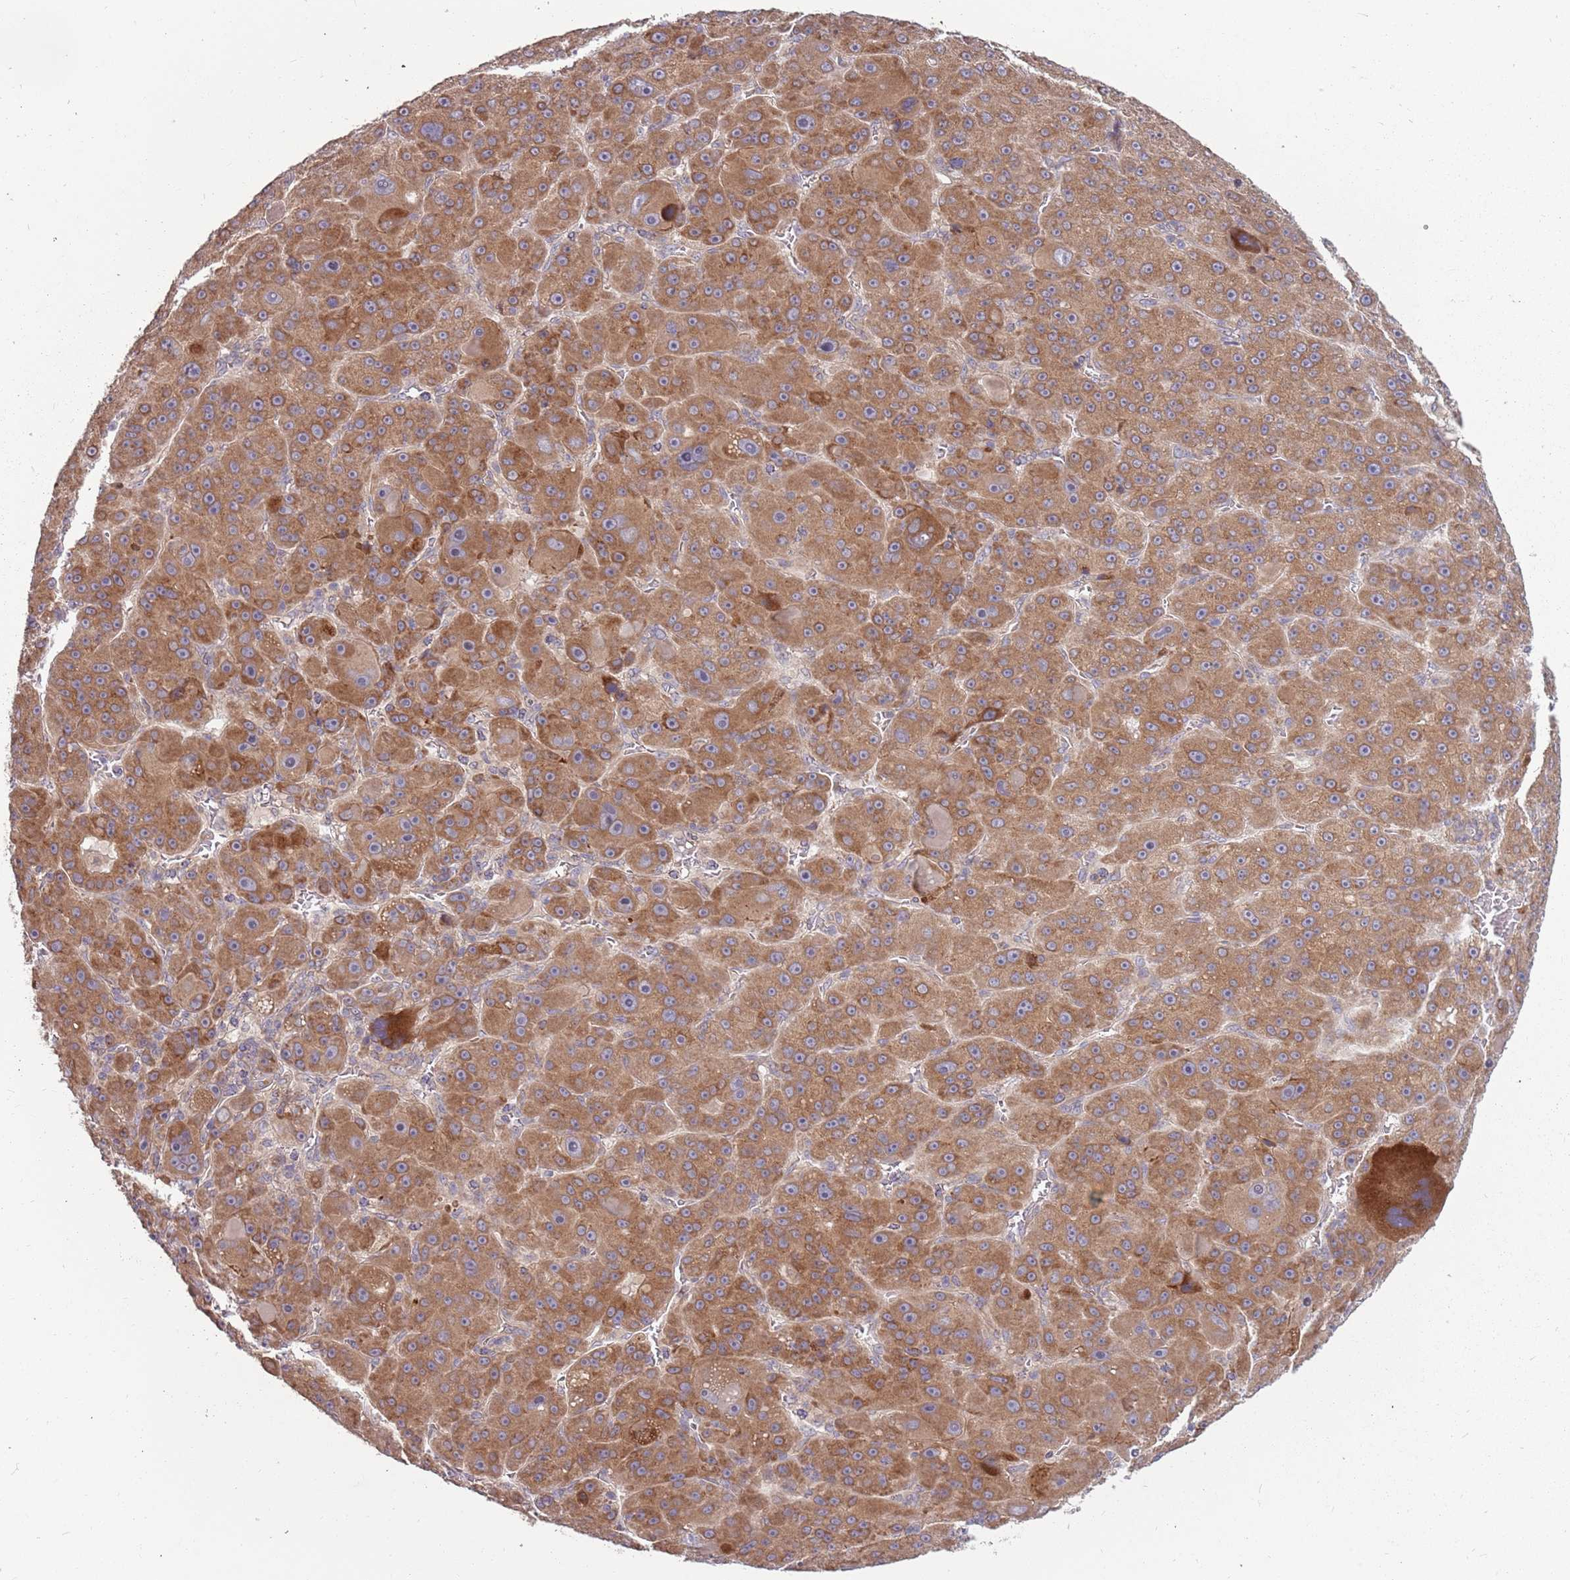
{"staining": {"intensity": "moderate", "quantity": ">75%", "location": "cytoplasmic/membranous"}, "tissue": "liver cancer", "cell_type": "Tumor cells", "image_type": "cancer", "snomed": [{"axis": "morphology", "description": "Carcinoma, Hepatocellular, NOS"}, {"axis": "topography", "description": "Liver"}], "caption": "Immunohistochemical staining of liver cancer (hepatocellular carcinoma) exhibits medium levels of moderate cytoplasmic/membranous positivity in about >75% of tumor cells. (IHC, brightfield microscopy, high magnification).", "gene": "PLD6", "patient": {"sex": "male", "age": 76}}